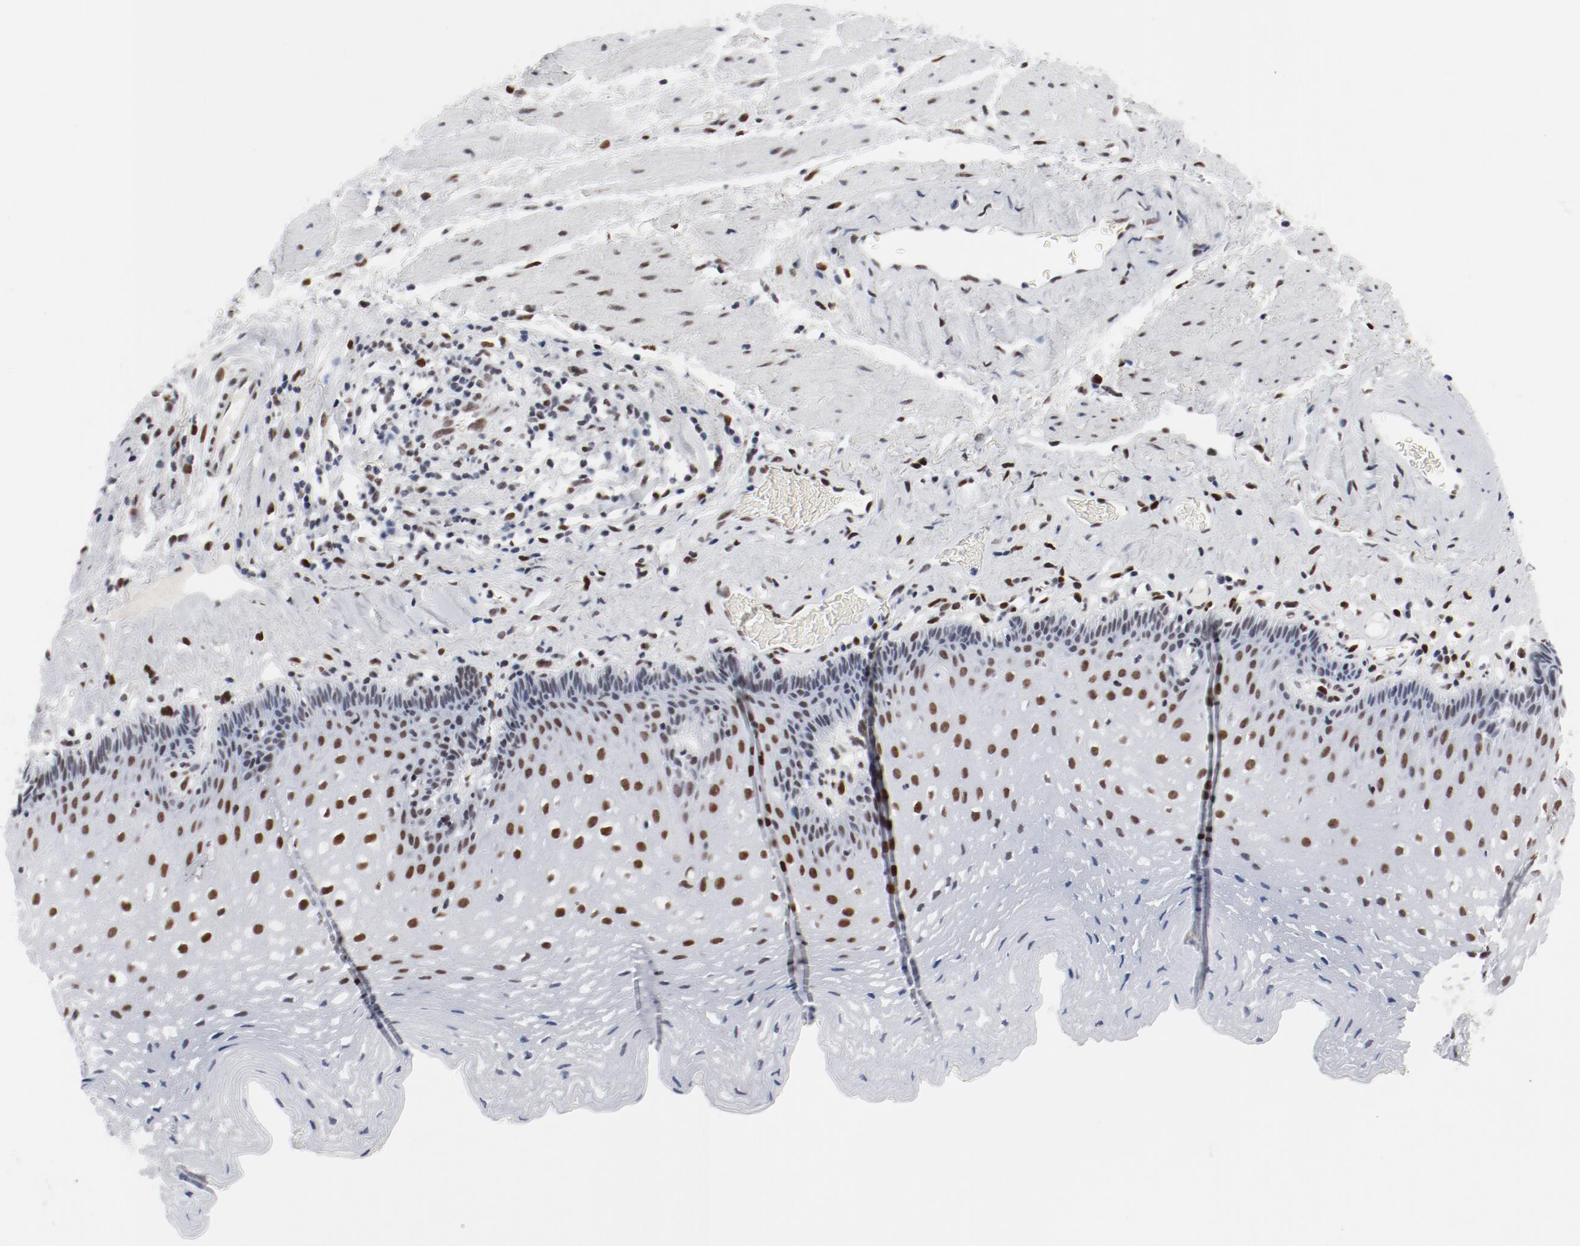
{"staining": {"intensity": "moderate", "quantity": ">75%", "location": "nuclear"}, "tissue": "esophagus", "cell_type": "Squamous epithelial cells", "image_type": "normal", "snomed": [{"axis": "morphology", "description": "Normal tissue, NOS"}, {"axis": "topography", "description": "Esophagus"}], "caption": "A brown stain highlights moderate nuclear staining of a protein in squamous epithelial cells of normal esophagus. (Brightfield microscopy of DAB IHC at high magnification).", "gene": "ARNT", "patient": {"sex": "female", "age": 70}}